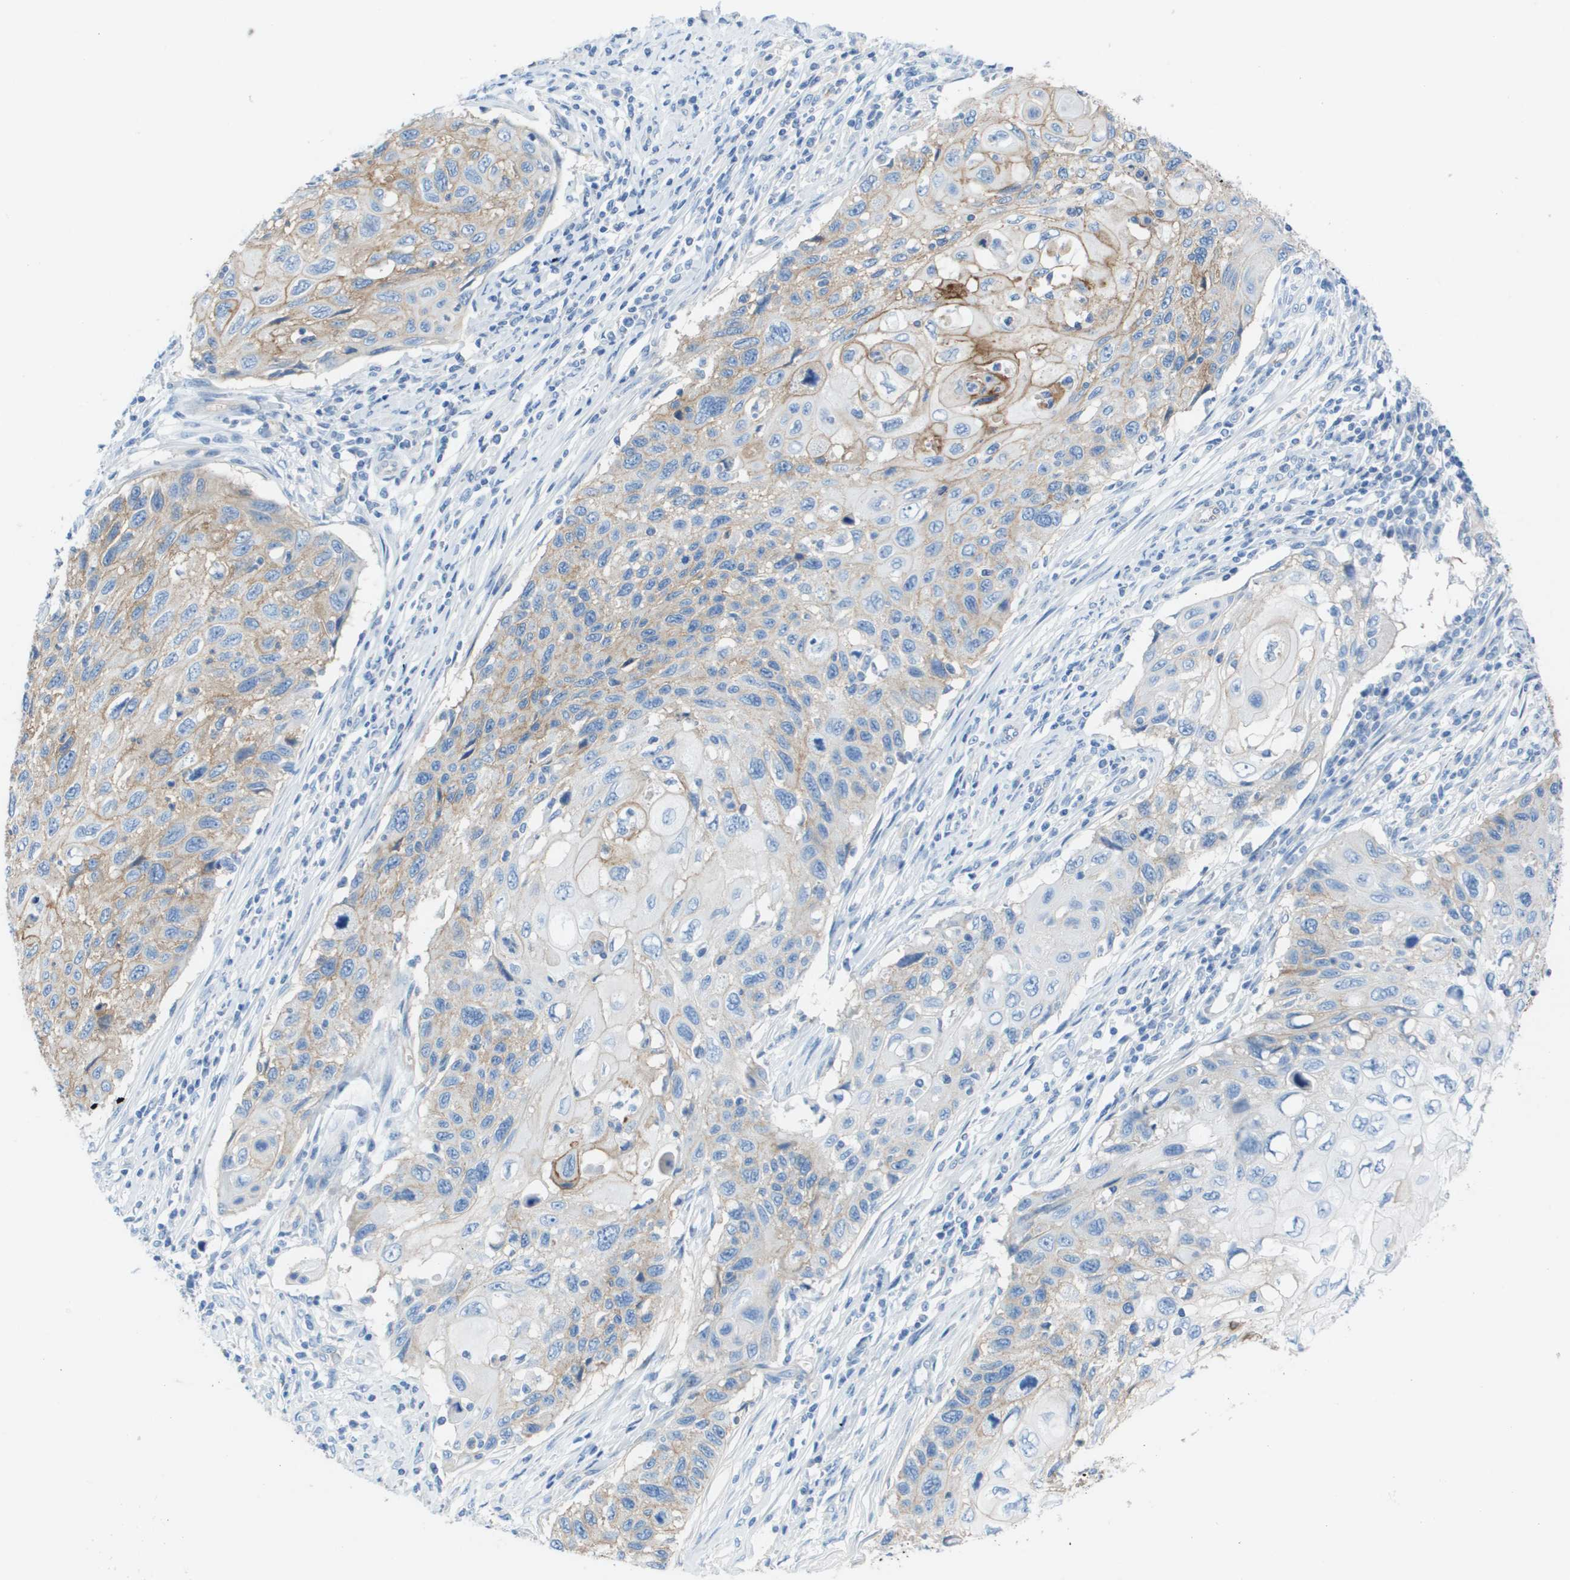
{"staining": {"intensity": "weak", "quantity": "<25%", "location": "cytoplasmic/membranous"}, "tissue": "cervical cancer", "cell_type": "Tumor cells", "image_type": "cancer", "snomed": [{"axis": "morphology", "description": "Squamous cell carcinoma, NOS"}, {"axis": "topography", "description": "Cervix"}], "caption": "DAB (3,3'-diaminobenzidine) immunohistochemical staining of human cervical squamous cell carcinoma displays no significant staining in tumor cells.", "gene": "CD46", "patient": {"sex": "female", "age": 70}}